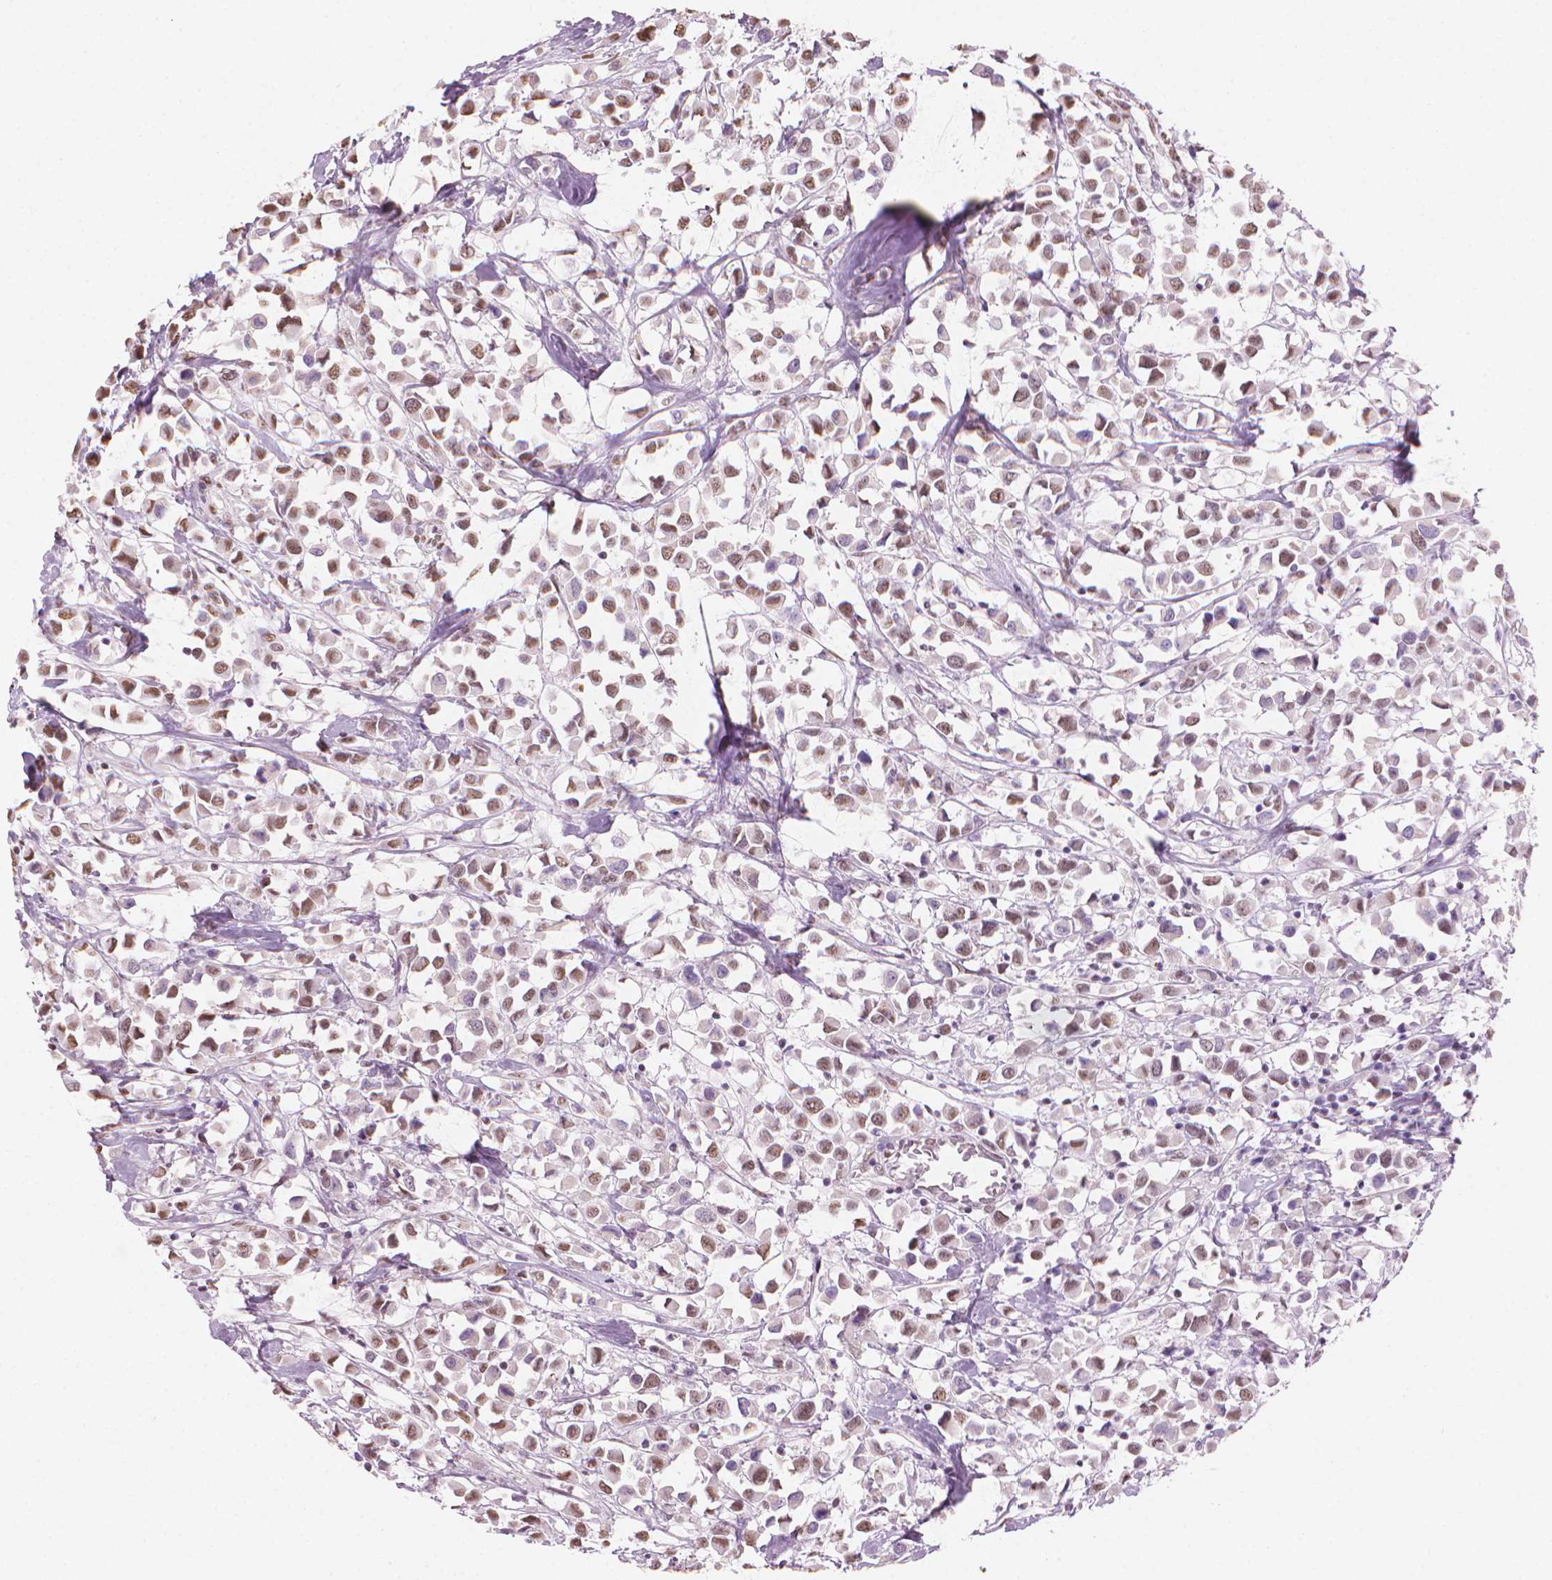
{"staining": {"intensity": "moderate", "quantity": "25%-75%", "location": "nuclear"}, "tissue": "breast cancer", "cell_type": "Tumor cells", "image_type": "cancer", "snomed": [{"axis": "morphology", "description": "Duct carcinoma"}, {"axis": "topography", "description": "Breast"}], "caption": "This is an image of immunohistochemistry staining of breast cancer, which shows moderate staining in the nuclear of tumor cells.", "gene": "PIAS2", "patient": {"sex": "female", "age": 61}}